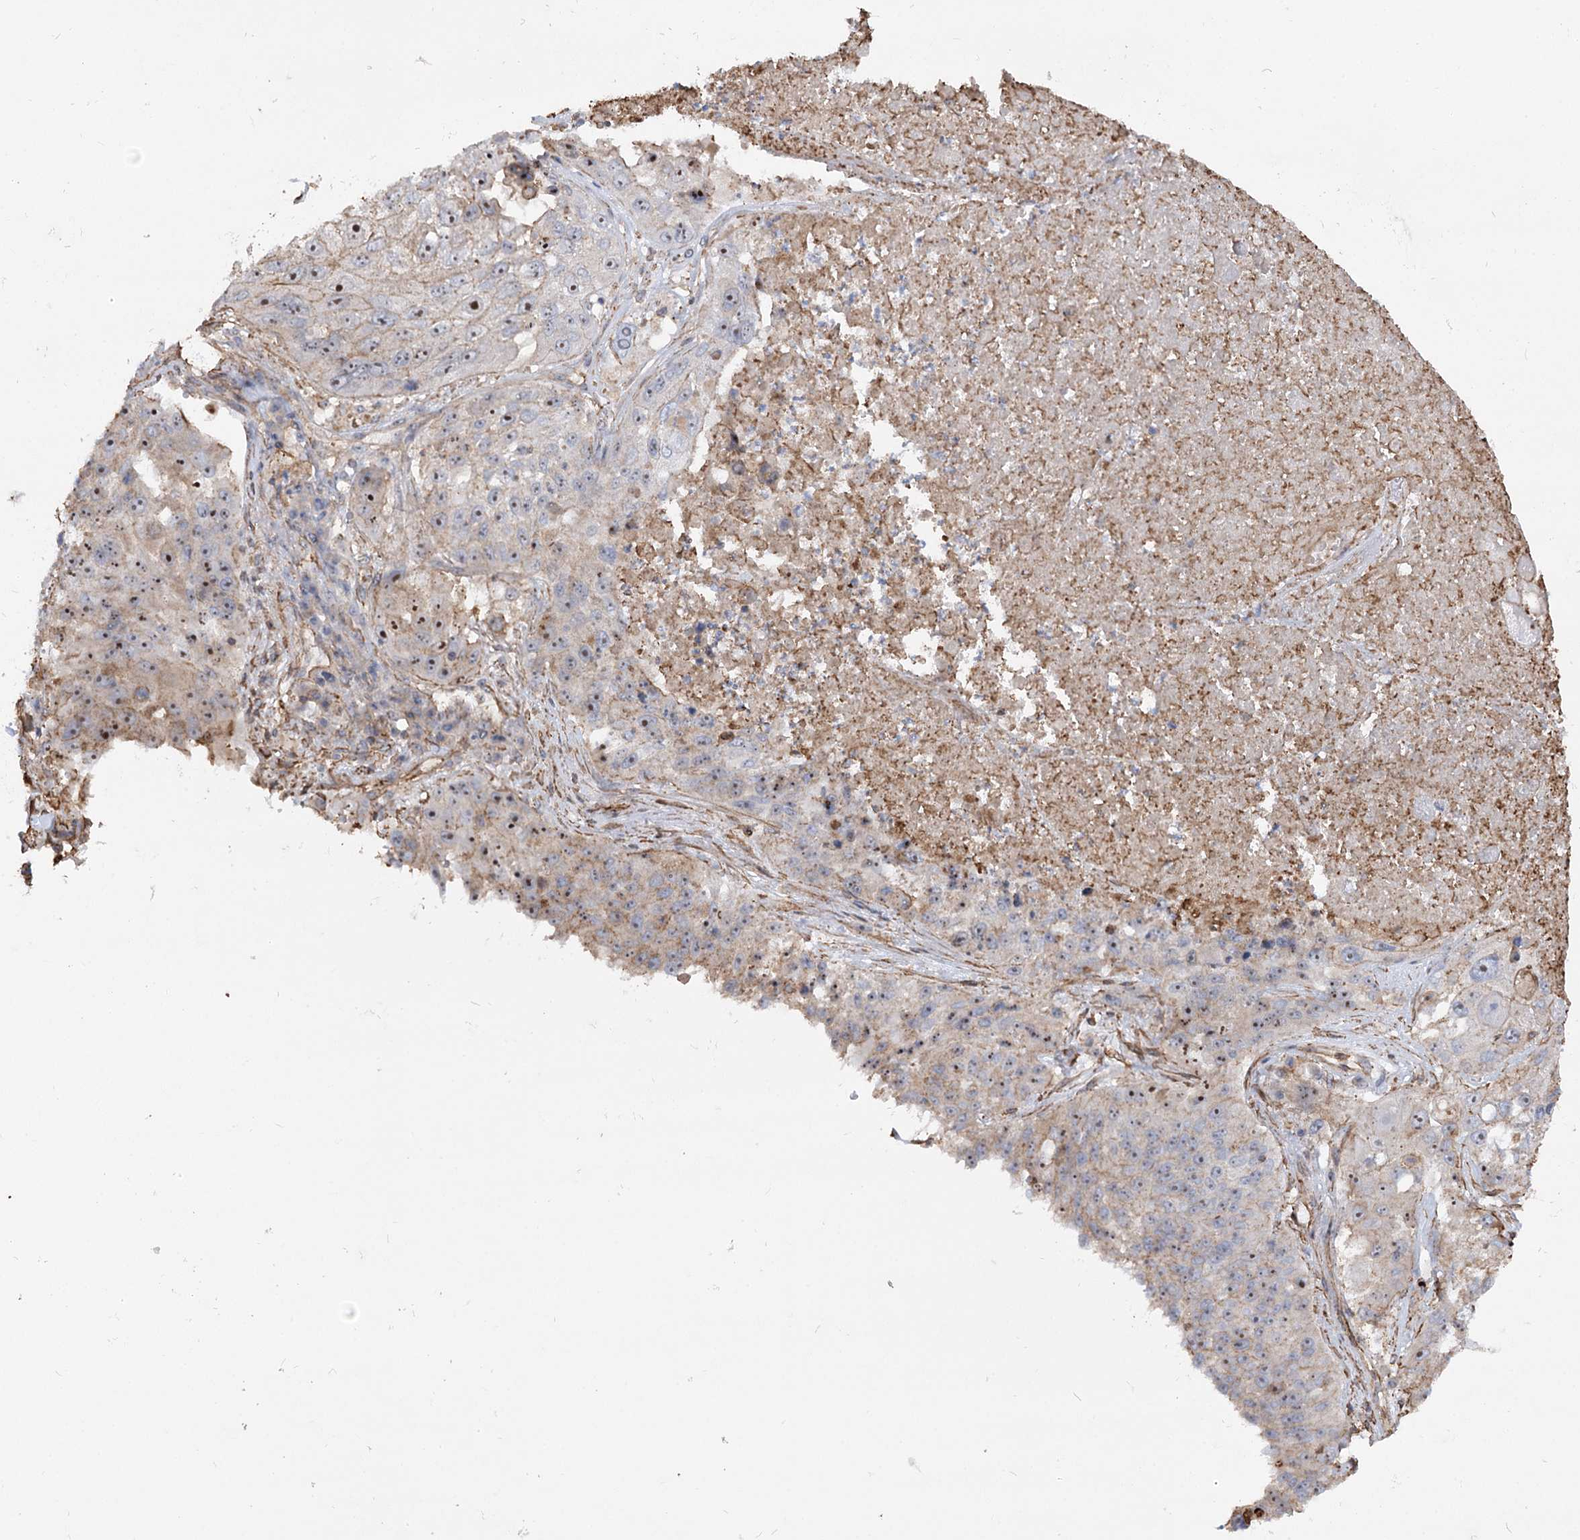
{"staining": {"intensity": "moderate", "quantity": "<25%", "location": "nuclear"}, "tissue": "lung cancer", "cell_type": "Tumor cells", "image_type": "cancer", "snomed": [{"axis": "morphology", "description": "Squamous cell carcinoma, NOS"}, {"axis": "topography", "description": "Lung"}], "caption": "Immunohistochemical staining of lung cancer (squamous cell carcinoma) shows low levels of moderate nuclear protein positivity in about <25% of tumor cells.", "gene": "WDR36", "patient": {"sex": "male", "age": 61}}